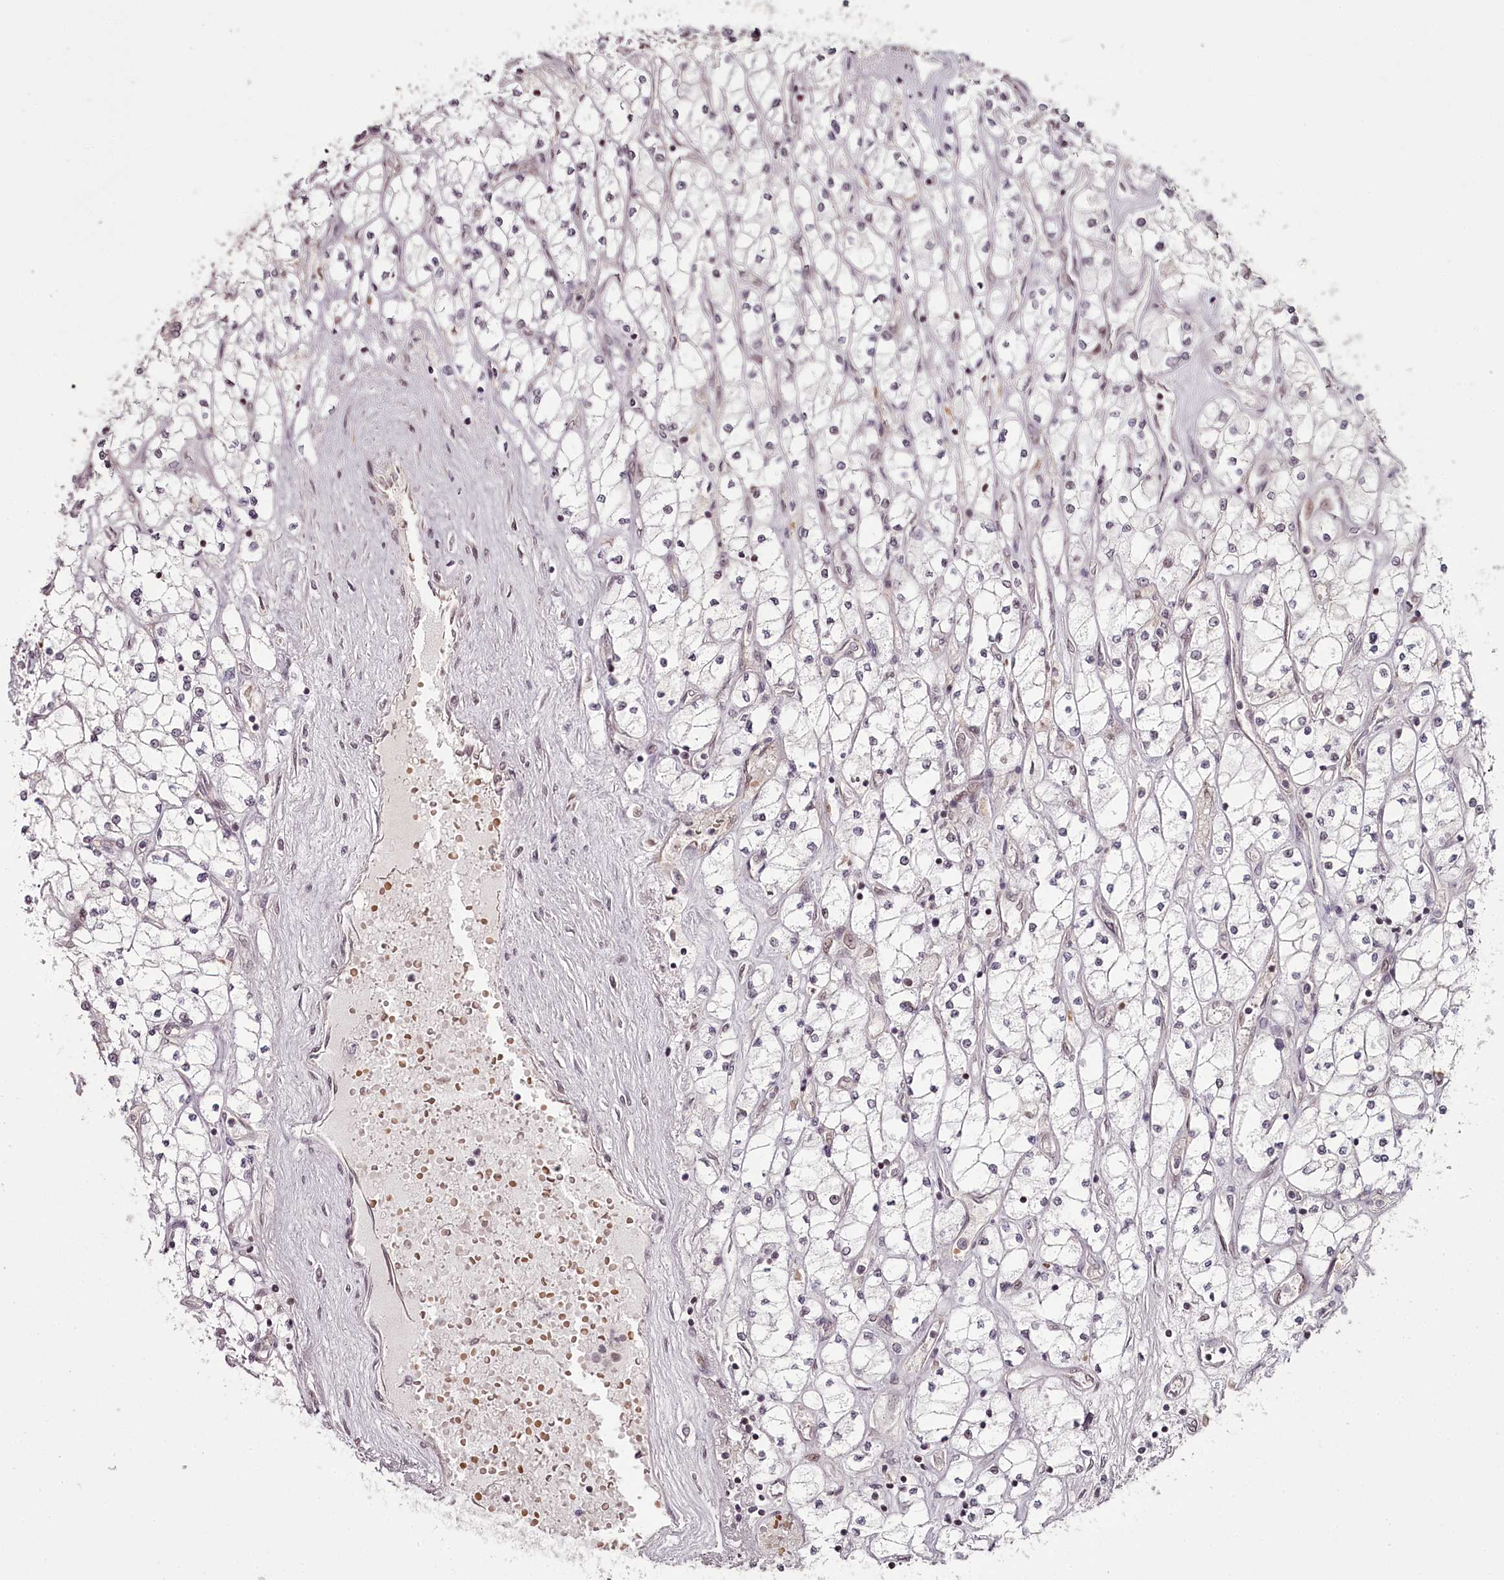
{"staining": {"intensity": "negative", "quantity": "none", "location": "none"}, "tissue": "renal cancer", "cell_type": "Tumor cells", "image_type": "cancer", "snomed": [{"axis": "morphology", "description": "Adenocarcinoma, NOS"}, {"axis": "topography", "description": "Kidney"}], "caption": "A photomicrograph of human renal adenocarcinoma is negative for staining in tumor cells.", "gene": "THYN1", "patient": {"sex": "male", "age": 80}}